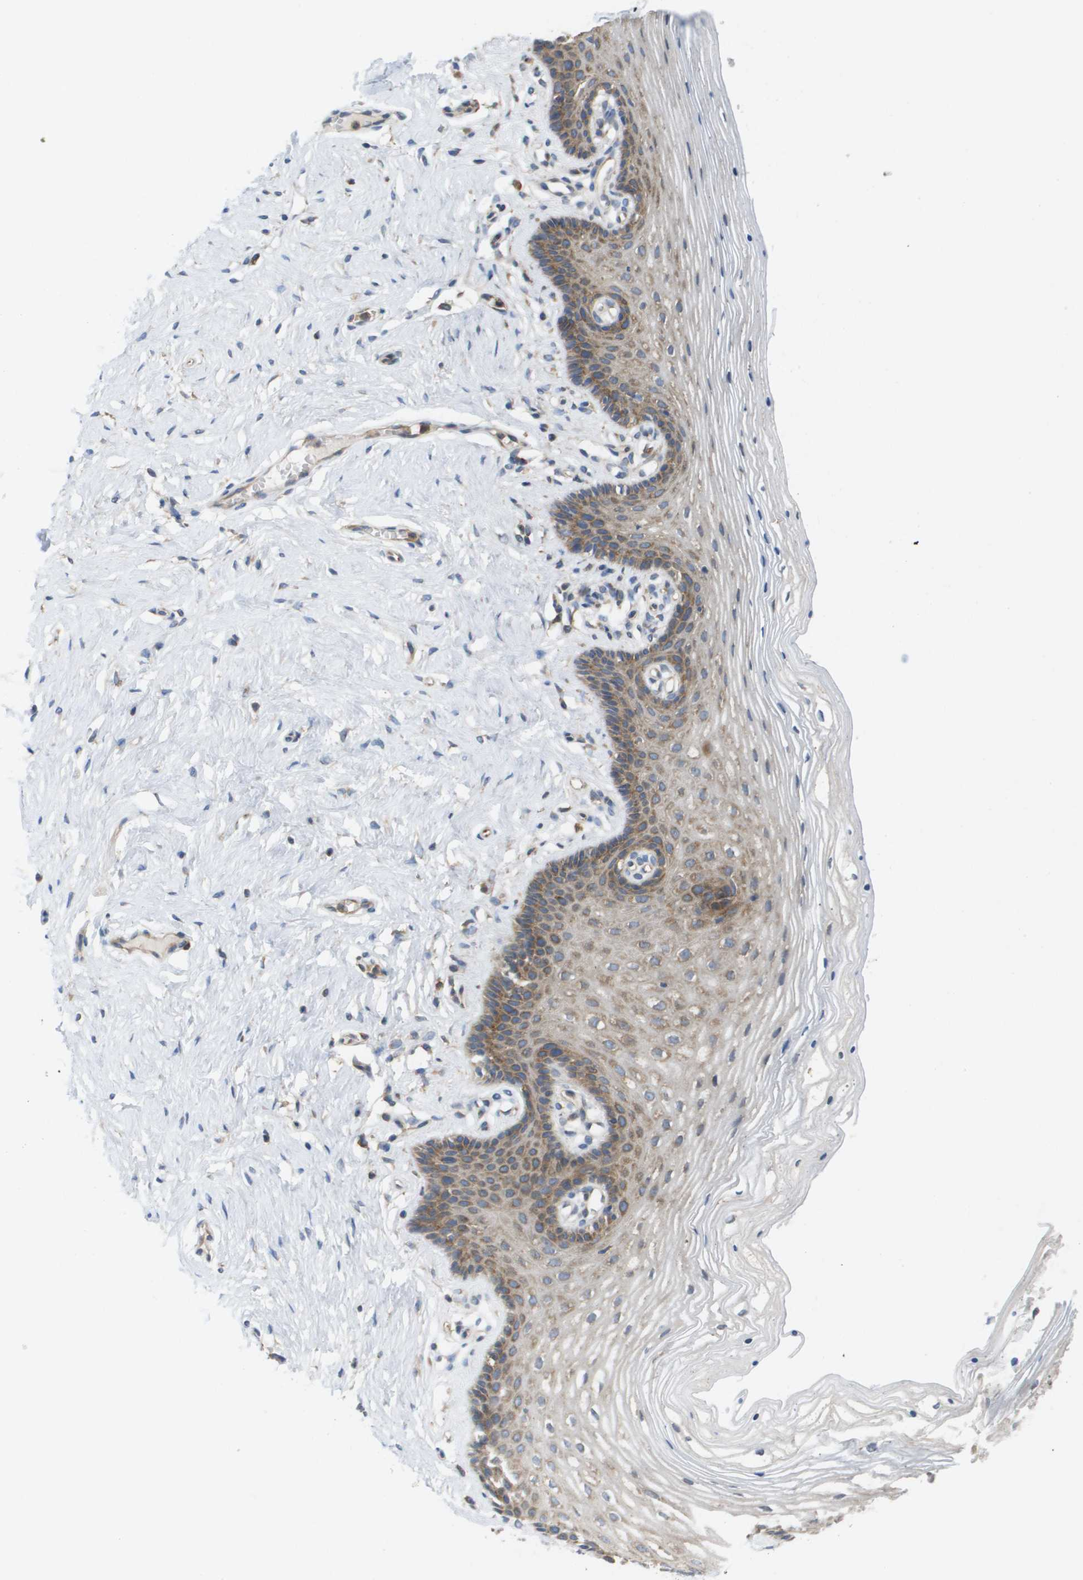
{"staining": {"intensity": "weak", "quantity": "<25%", "location": "cytoplasmic/membranous"}, "tissue": "vagina", "cell_type": "Squamous epithelial cells", "image_type": "normal", "snomed": [{"axis": "morphology", "description": "Normal tissue, NOS"}, {"axis": "topography", "description": "Vagina"}], "caption": "DAB (3,3'-diaminobenzidine) immunohistochemical staining of normal vagina exhibits no significant expression in squamous epithelial cells. (IHC, brightfield microscopy, high magnification).", "gene": "EIF4G2", "patient": {"sex": "female", "age": 32}}